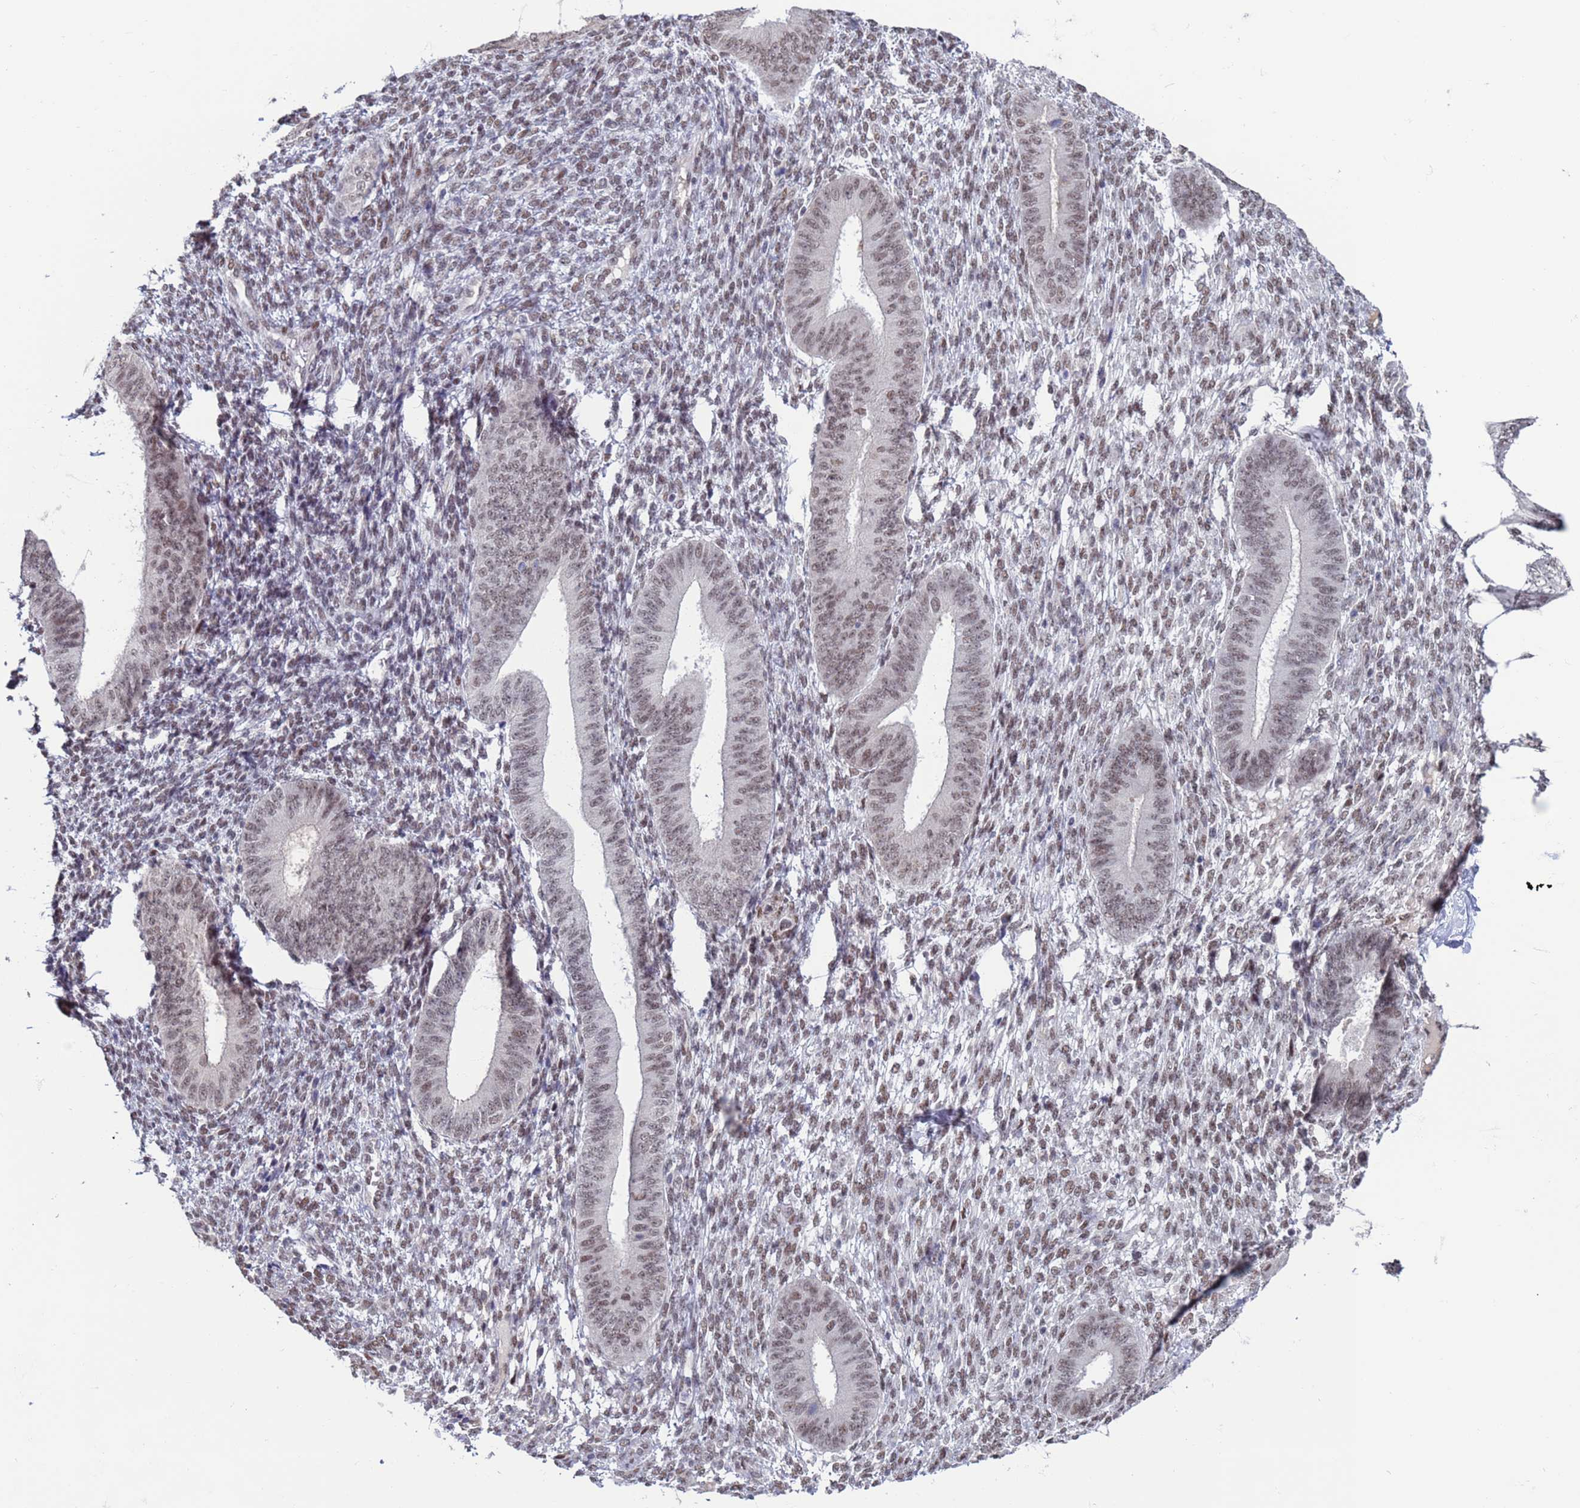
{"staining": {"intensity": "weak", "quantity": "25%-75%", "location": "nuclear"}, "tissue": "endometrium", "cell_type": "Cells in endometrial stroma", "image_type": "normal", "snomed": [{"axis": "morphology", "description": "Normal tissue, NOS"}, {"axis": "topography", "description": "Endometrium"}], "caption": "The immunohistochemical stain highlights weak nuclear expression in cells in endometrial stroma of unremarkable endometrium. (brown staining indicates protein expression, while blue staining denotes nuclei).", "gene": "SAE1", "patient": {"sex": "female", "age": 49}}